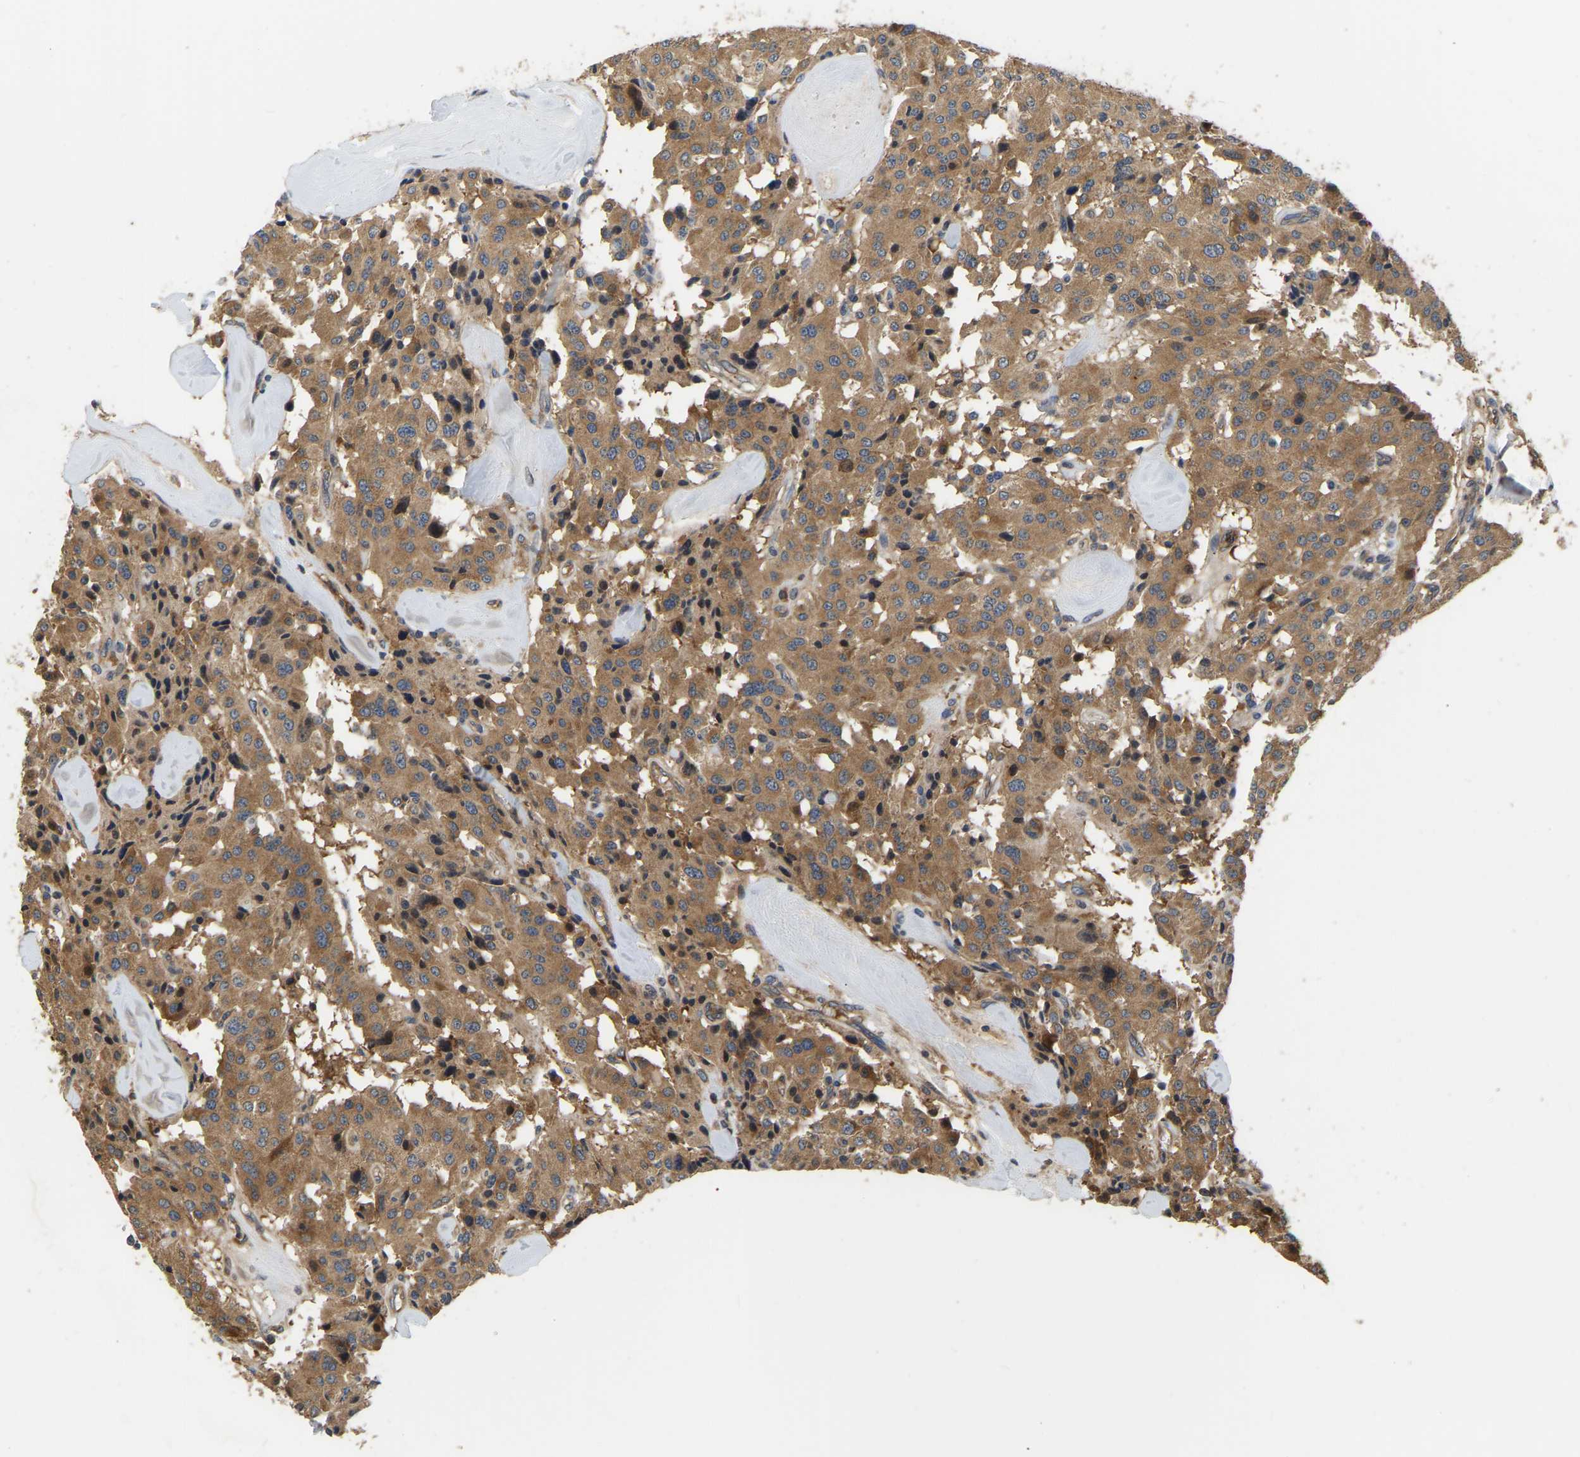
{"staining": {"intensity": "moderate", "quantity": ">75%", "location": "cytoplasmic/membranous"}, "tissue": "carcinoid", "cell_type": "Tumor cells", "image_type": "cancer", "snomed": [{"axis": "morphology", "description": "Carcinoid, malignant, NOS"}, {"axis": "topography", "description": "Lung"}], "caption": "Carcinoid stained for a protein (brown) displays moderate cytoplasmic/membranous positive positivity in about >75% of tumor cells.", "gene": "GARS1", "patient": {"sex": "male", "age": 30}}